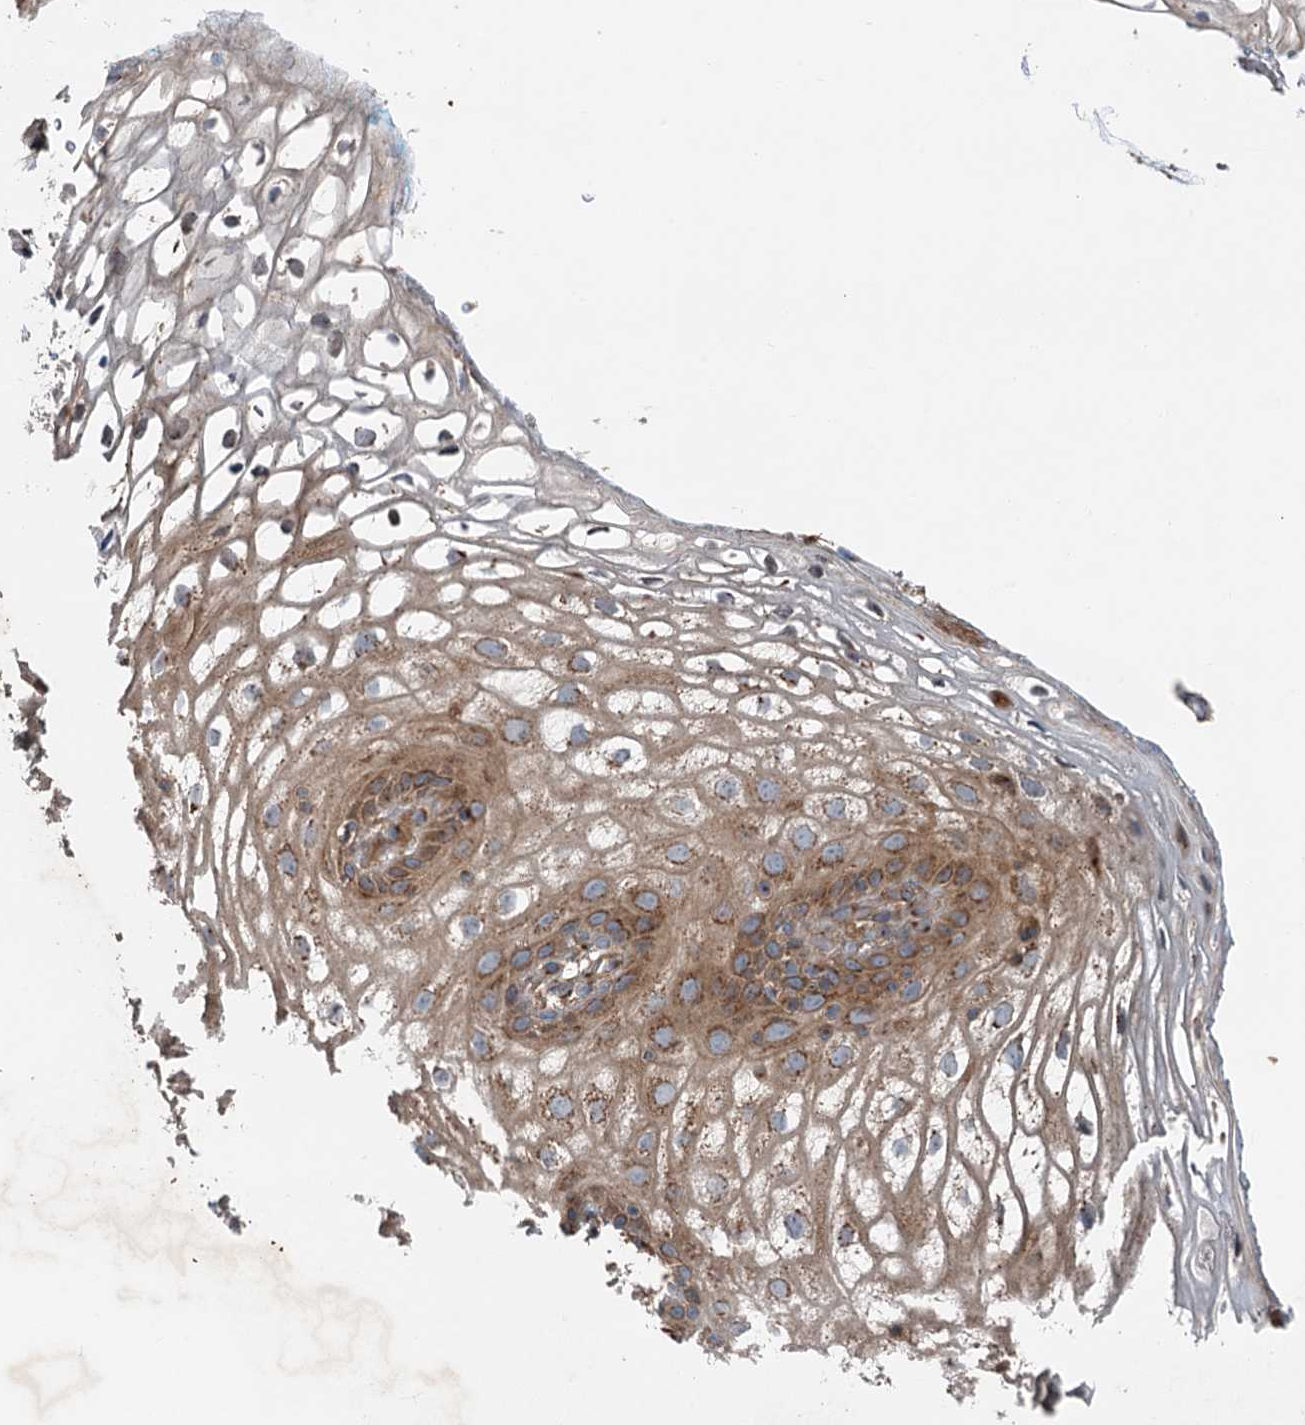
{"staining": {"intensity": "moderate", "quantity": ">75%", "location": "cytoplasmic/membranous"}, "tissue": "vagina", "cell_type": "Squamous epithelial cells", "image_type": "normal", "snomed": [{"axis": "morphology", "description": "Normal tissue, NOS"}, {"axis": "topography", "description": "Vagina"}, {"axis": "topography", "description": "Peripheral nerve tissue"}], "caption": "Immunohistochemical staining of benign vagina displays >75% levels of moderate cytoplasmic/membranous protein expression in about >75% of squamous epithelial cells.", "gene": "ANKRD26", "patient": {"sex": "female", "age": 71}}